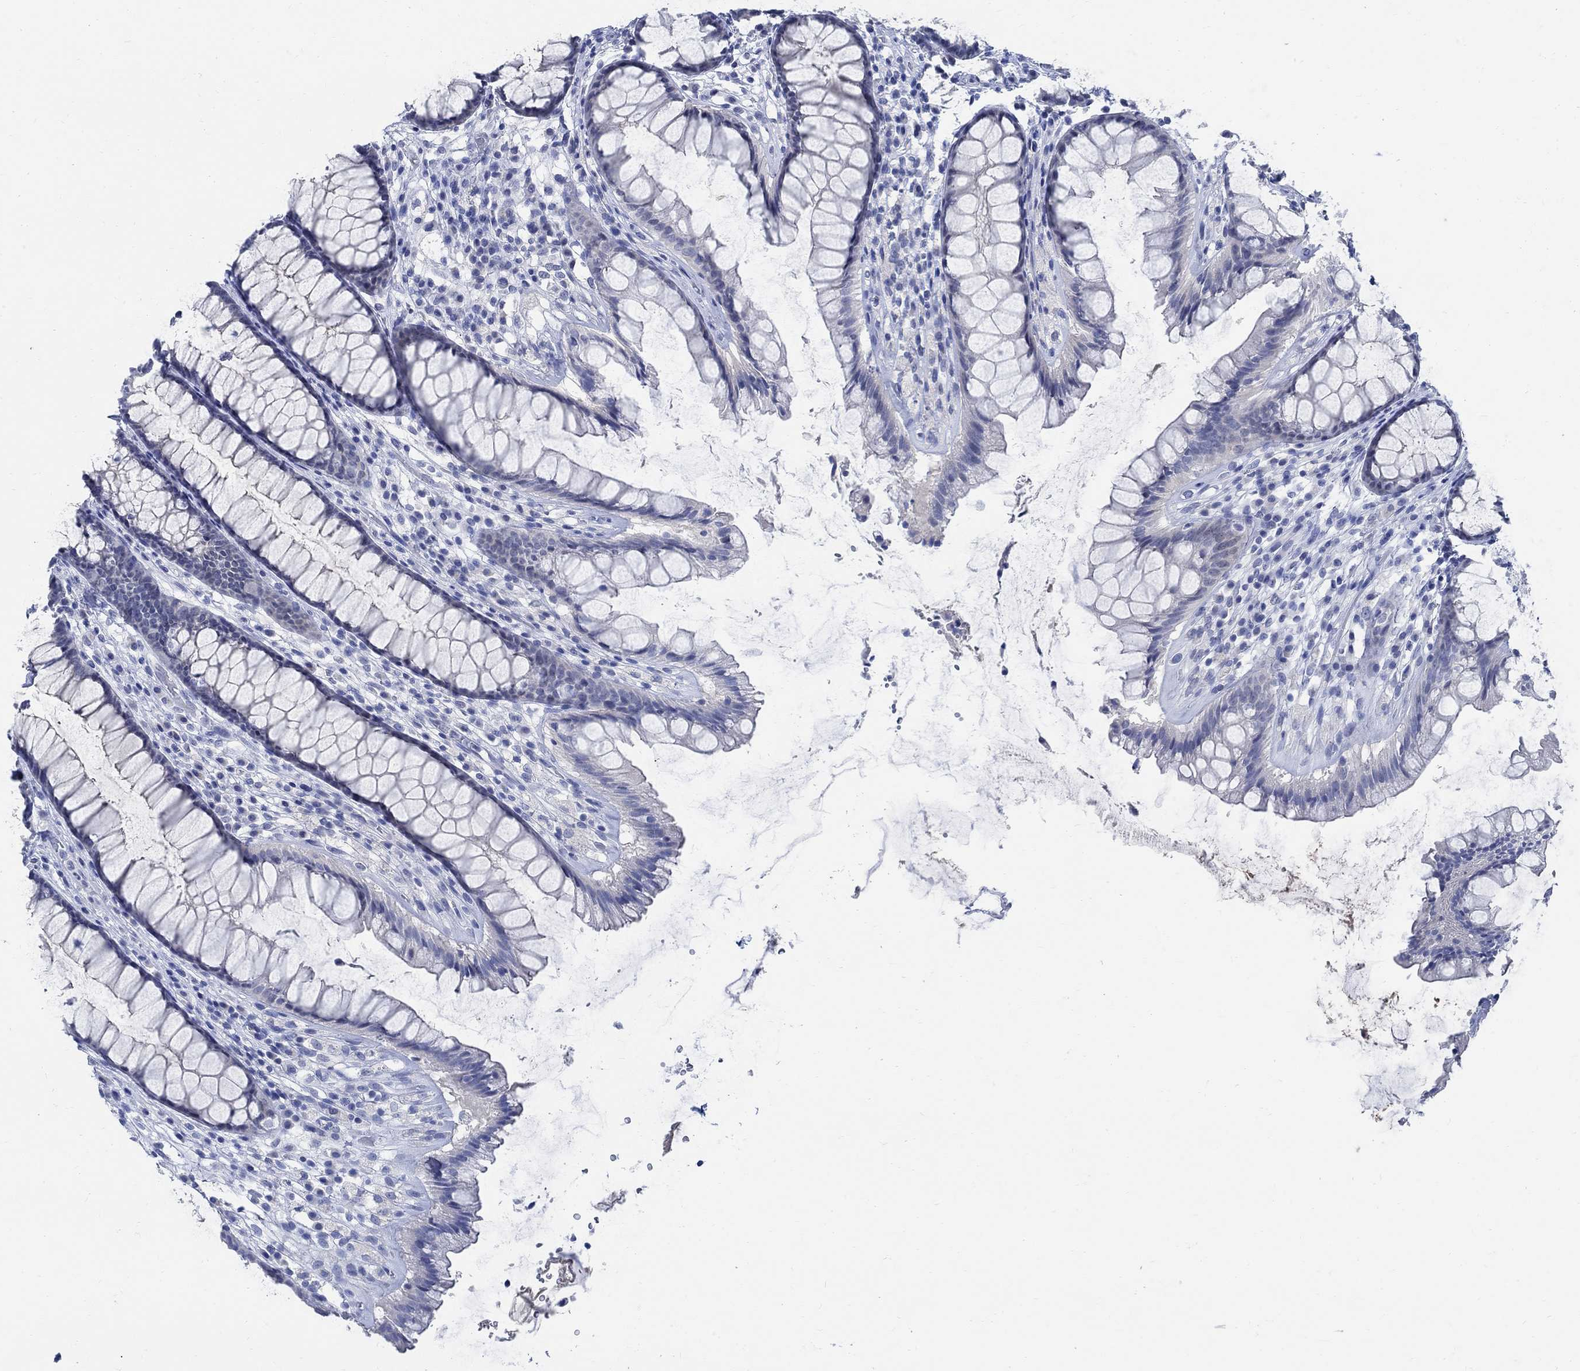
{"staining": {"intensity": "negative", "quantity": "none", "location": "none"}, "tissue": "rectum", "cell_type": "Glandular cells", "image_type": "normal", "snomed": [{"axis": "morphology", "description": "Normal tissue, NOS"}, {"axis": "topography", "description": "Rectum"}], "caption": "DAB (3,3'-diaminobenzidine) immunohistochemical staining of unremarkable rectum exhibits no significant staining in glandular cells. The staining was performed using DAB to visualize the protein expression in brown, while the nuclei were stained in blue with hematoxylin (Magnification: 20x).", "gene": "CAMK2N1", "patient": {"sex": "male", "age": 72}}